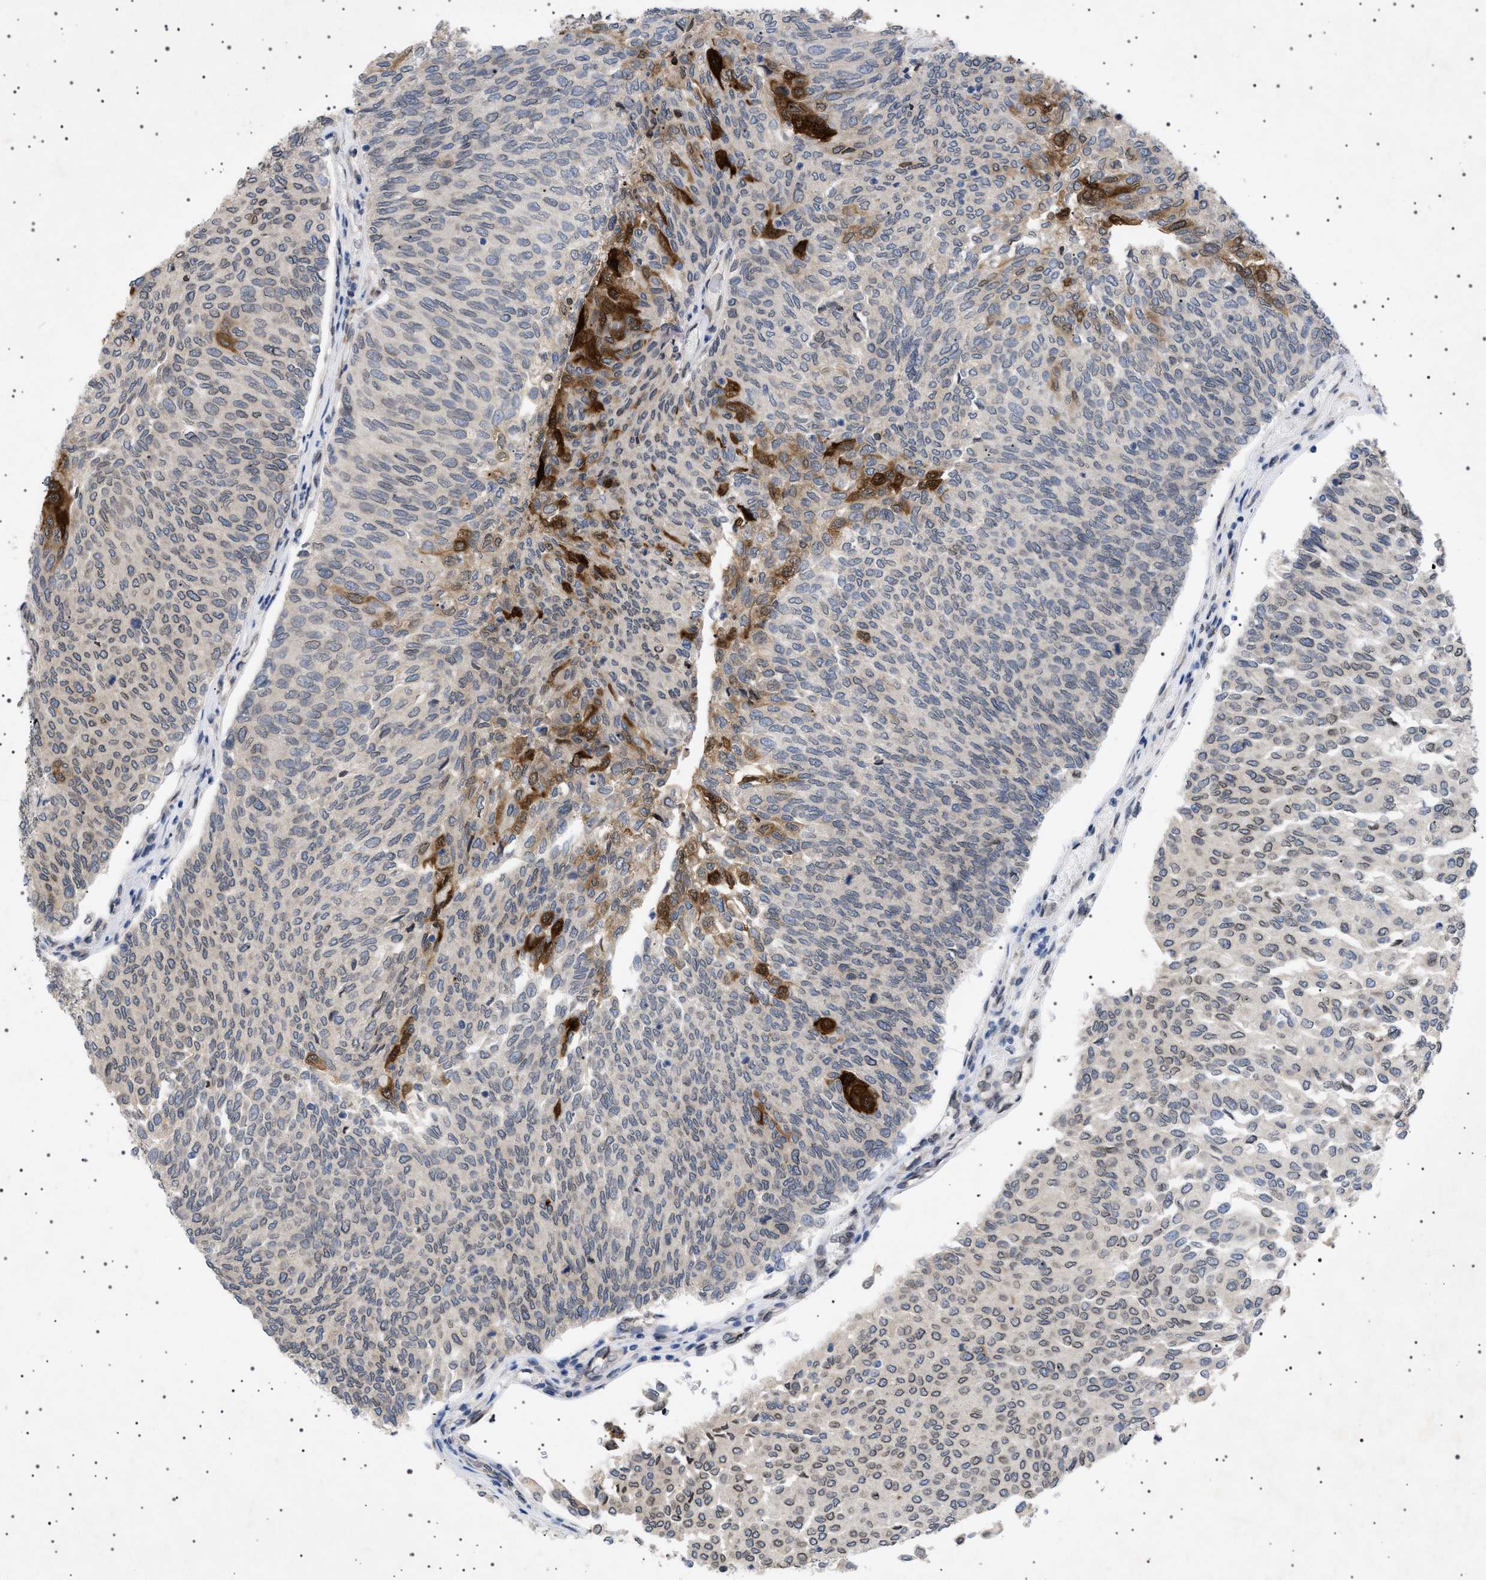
{"staining": {"intensity": "strong", "quantity": "<25%", "location": "cytoplasmic/membranous,nuclear"}, "tissue": "urothelial cancer", "cell_type": "Tumor cells", "image_type": "cancer", "snomed": [{"axis": "morphology", "description": "Urothelial carcinoma, Low grade"}, {"axis": "topography", "description": "Urinary bladder"}], "caption": "A photomicrograph of low-grade urothelial carcinoma stained for a protein displays strong cytoplasmic/membranous and nuclear brown staining in tumor cells. (DAB (3,3'-diaminobenzidine) IHC, brown staining for protein, blue staining for nuclei).", "gene": "NUP93", "patient": {"sex": "female", "age": 79}}